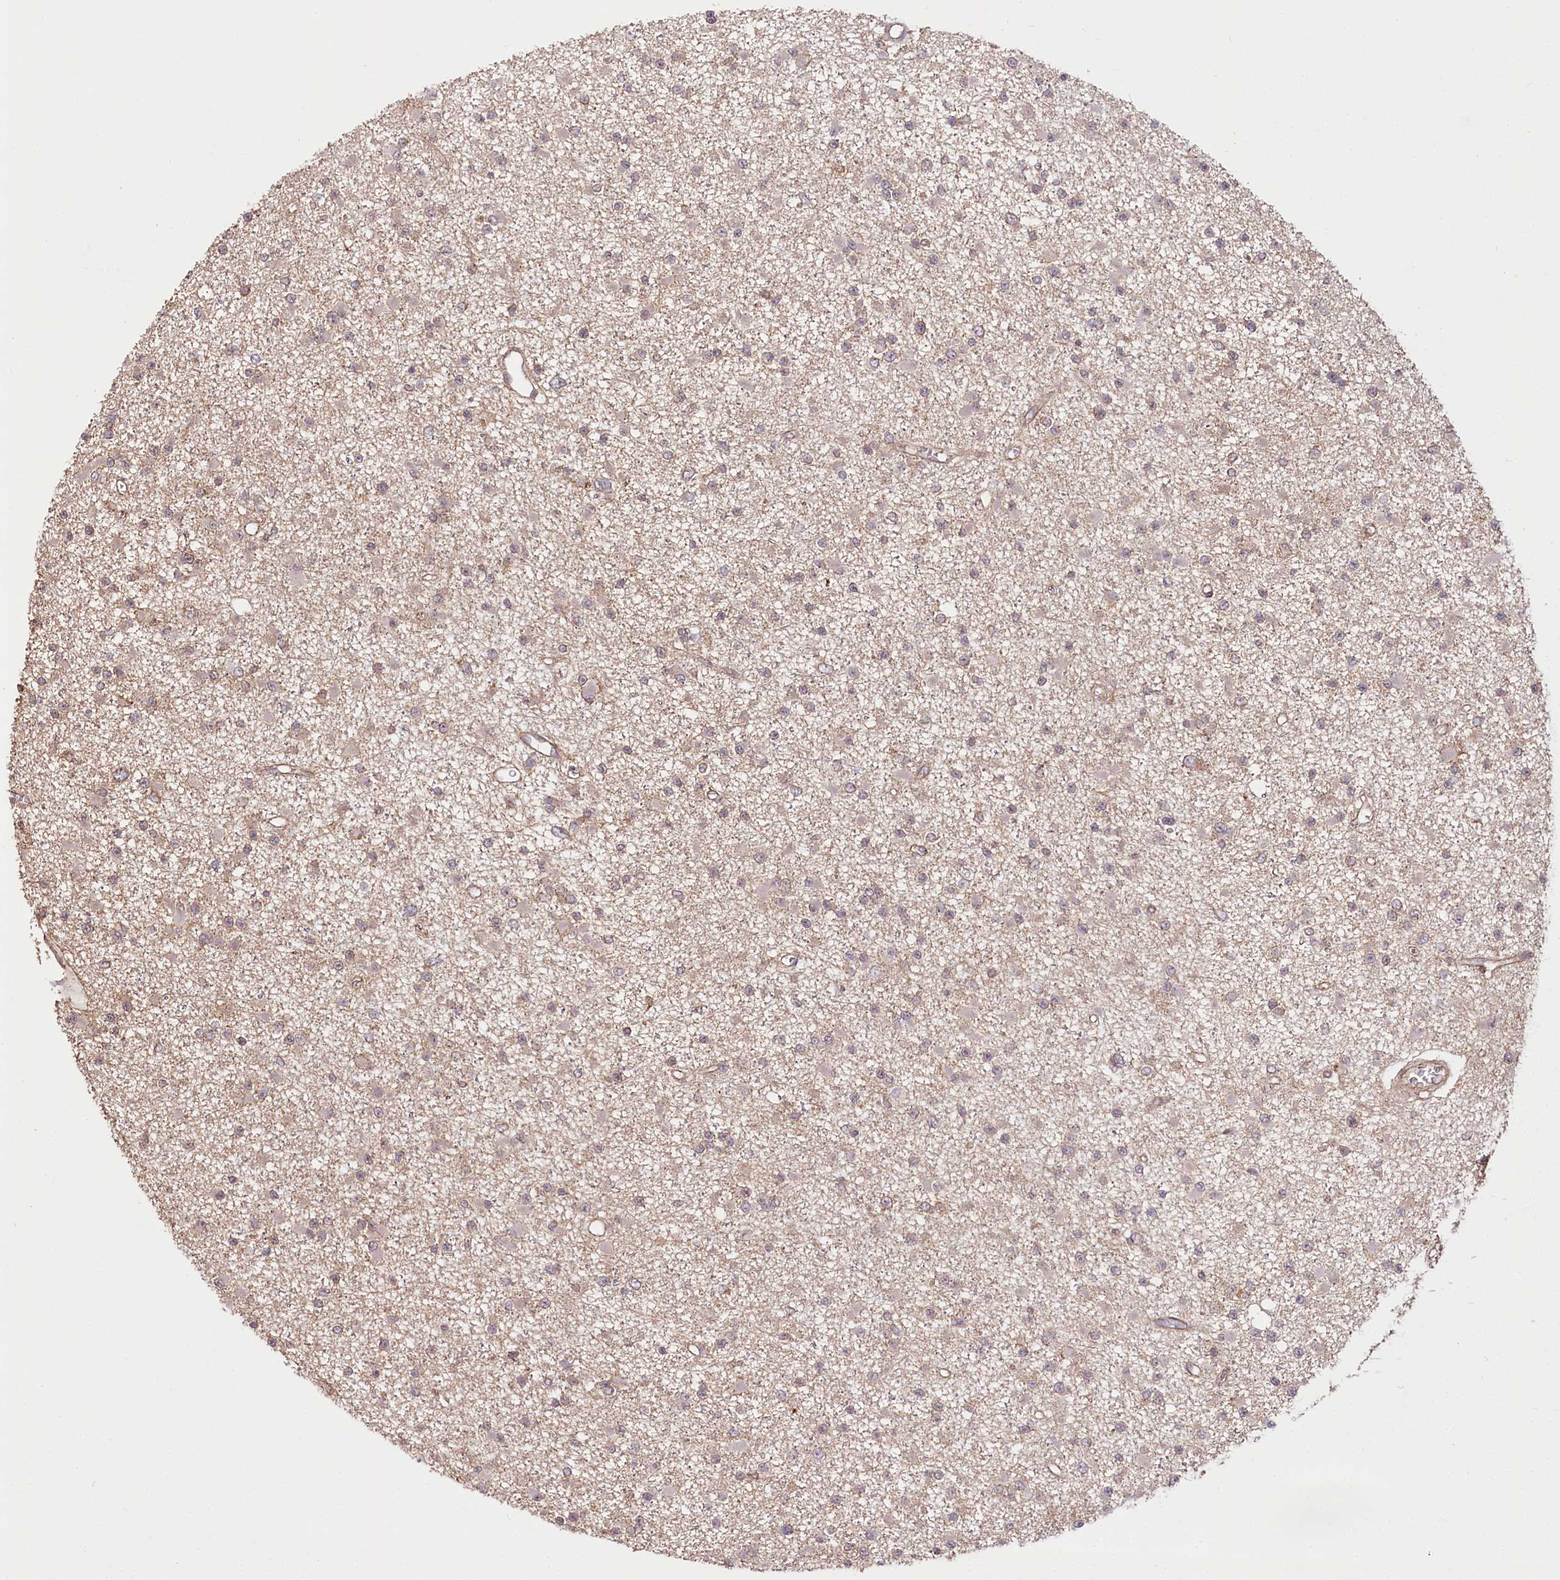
{"staining": {"intensity": "moderate", "quantity": "<25%", "location": "cytoplasmic/membranous"}, "tissue": "glioma", "cell_type": "Tumor cells", "image_type": "cancer", "snomed": [{"axis": "morphology", "description": "Glioma, malignant, Low grade"}, {"axis": "topography", "description": "Brain"}], "caption": "An immunohistochemistry (IHC) photomicrograph of neoplastic tissue is shown. Protein staining in brown highlights moderate cytoplasmic/membranous positivity in glioma within tumor cells.", "gene": "DHX29", "patient": {"sex": "female", "age": 22}}